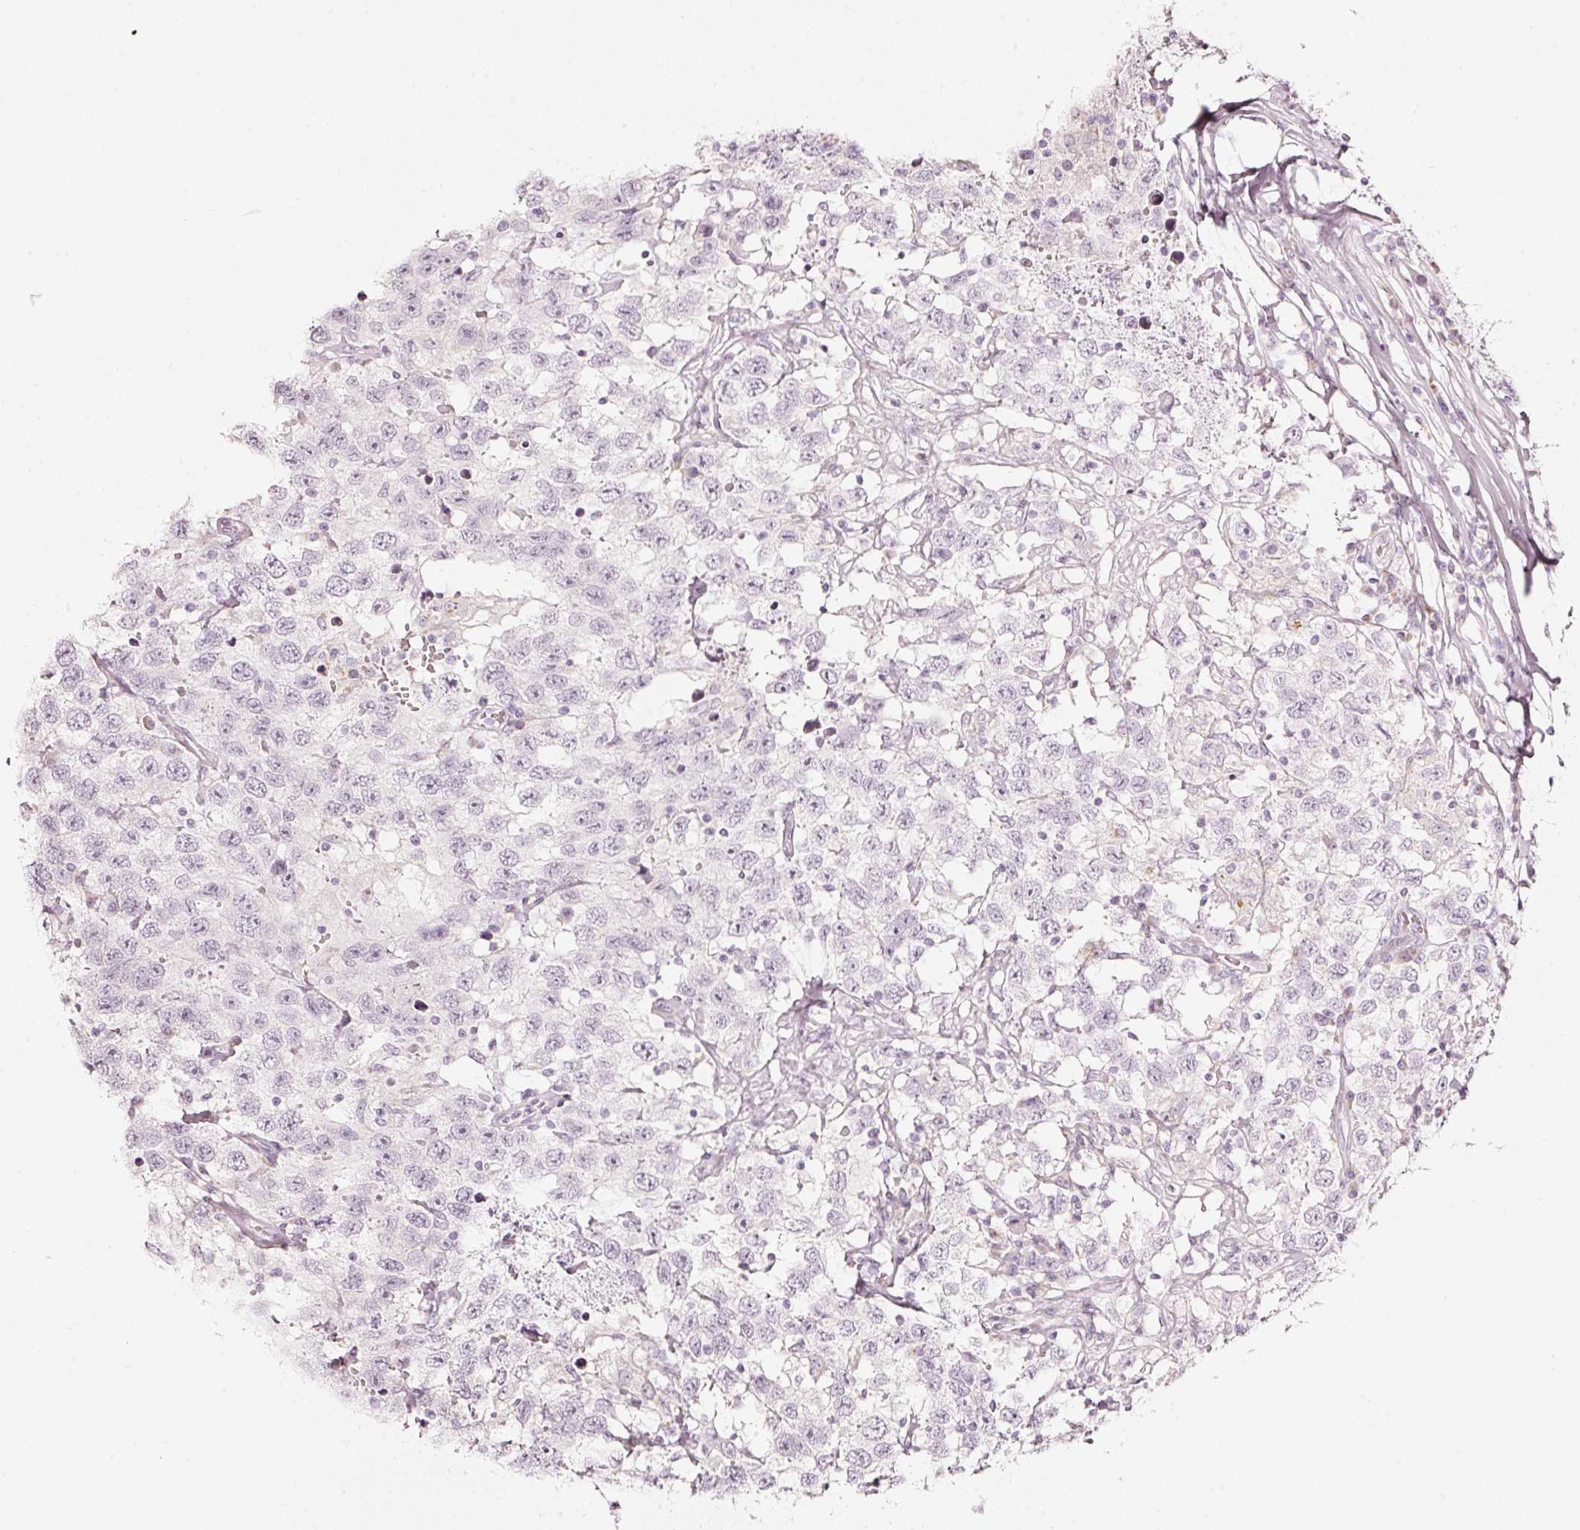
{"staining": {"intensity": "negative", "quantity": "none", "location": "none"}, "tissue": "testis cancer", "cell_type": "Tumor cells", "image_type": "cancer", "snomed": [{"axis": "morphology", "description": "Seminoma, NOS"}, {"axis": "topography", "description": "Testis"}], "caption": "Testis cancer was stained to show a protein in brown. There is no significant staining in tumor cells. Brightfield microscopy of immunohistochemistry (IHC) stained with DAB (brown) and hematoxylin (blue), captured at high magnification.", "gene": "SDF4", "patient": {"sex": "male", "age": 41}}